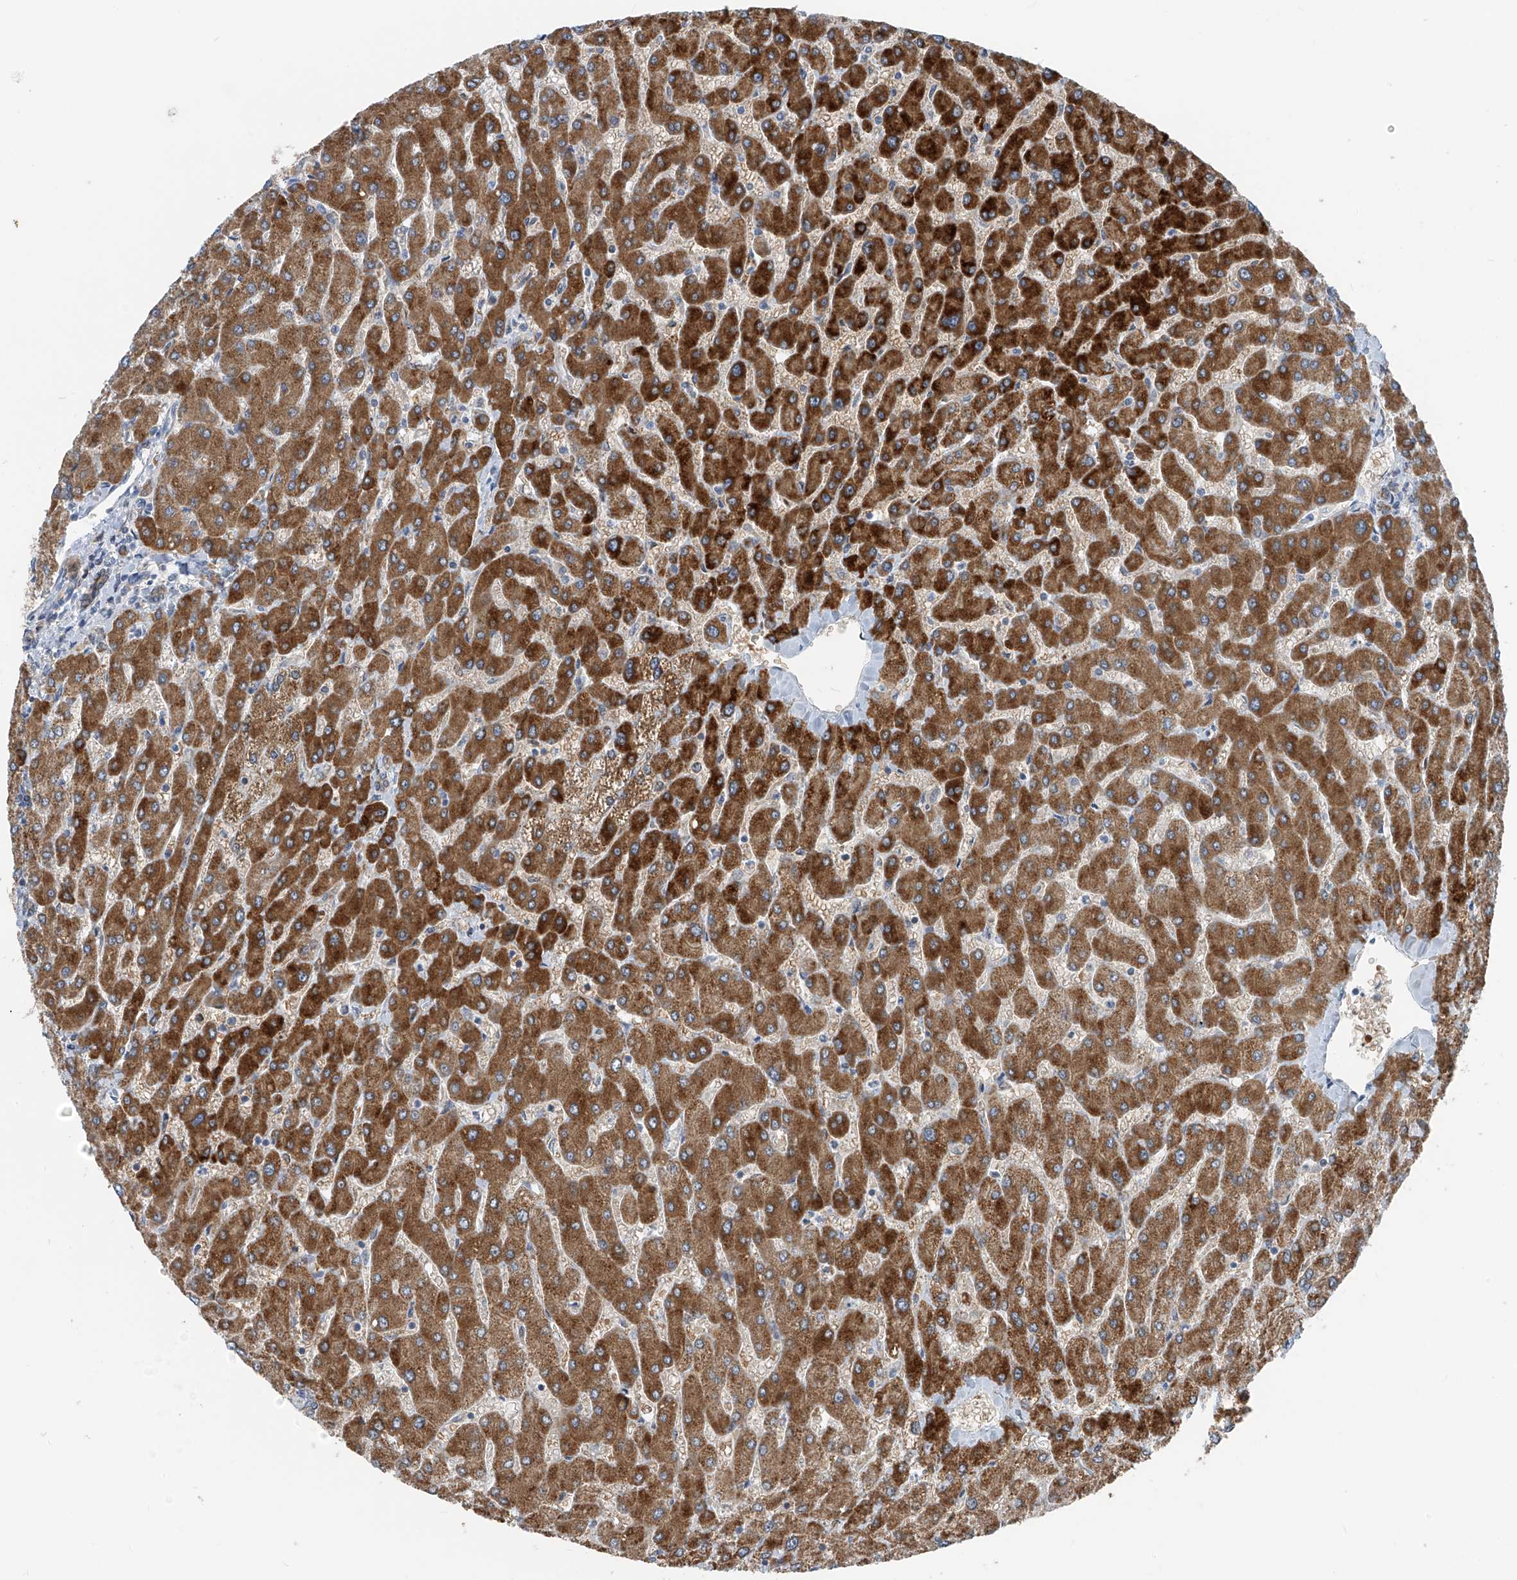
{"staining": {"intensity": "negative", "quantity": "none", "location": "none"}, "tissue": "liver", "cell_type": "Cholangiocytes", "image_type": "normal", "snomed": [{"axis": "morphology", "description": "Normal tissue, NOS"}, {"axis": "topography", "description": "Liver"}], "caption": "An immunohistochemistry micrograph of normal liver is shown. There is no staining in cholangiocytes of liver.", "gene": "FGD2", "patient": {"sex": "male", "age": 55}}